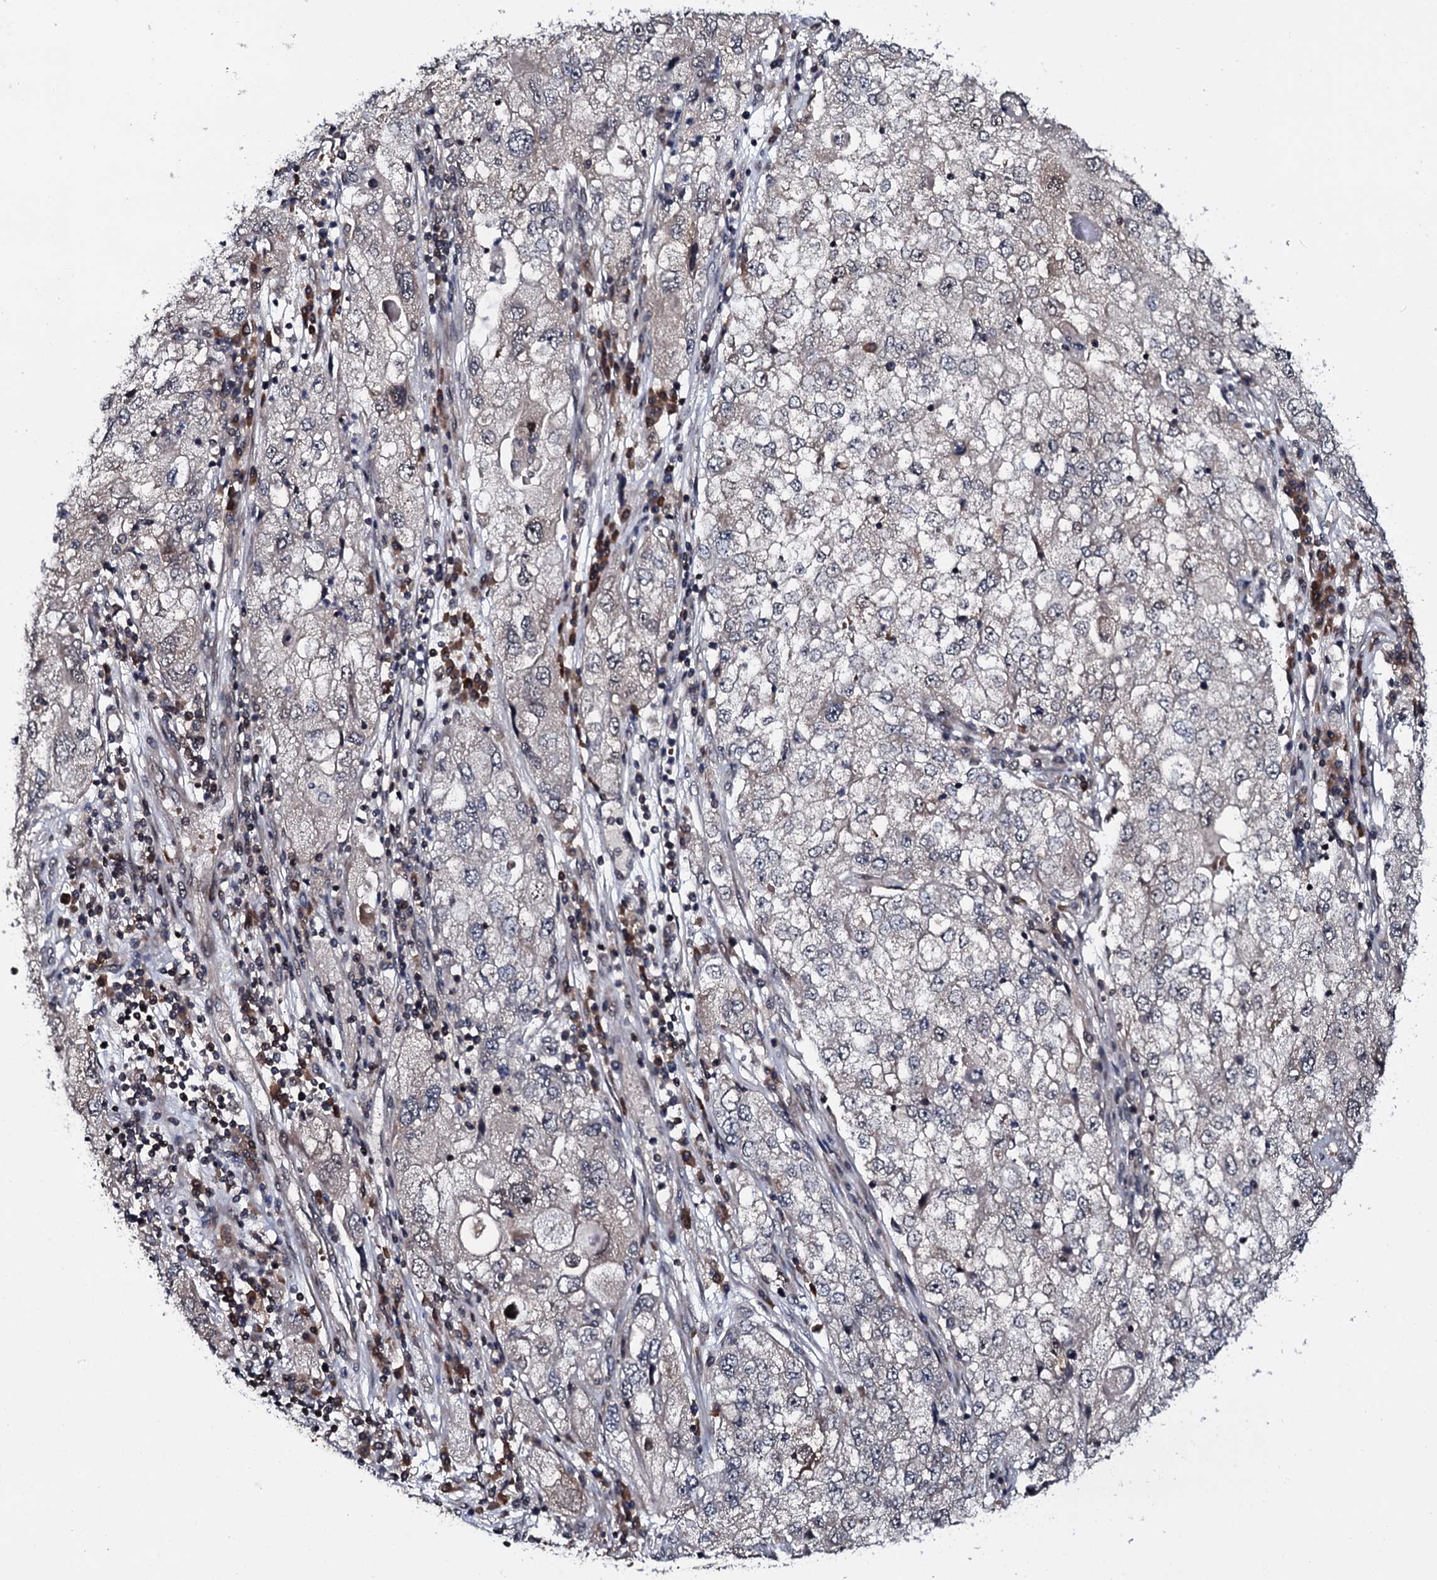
{"staining": {"intensity": "negative", "quantity": "none", "location": "none"}, "tissue": "endometrial cancer", "cell_type": "Tumor cells", "image_type": "cancer", "snomed": [{"axis": "morphology", "description": "Adenocarcinoma, NOS"}, {"axis": "topography", "description": "Endometrium"}], "caption": "Tumor cells are negative for protein expression in human endometrial cancer (adenocarcinoma).", "gene": "HDDC3", "patient": {"sex": "female", "age": 49}}